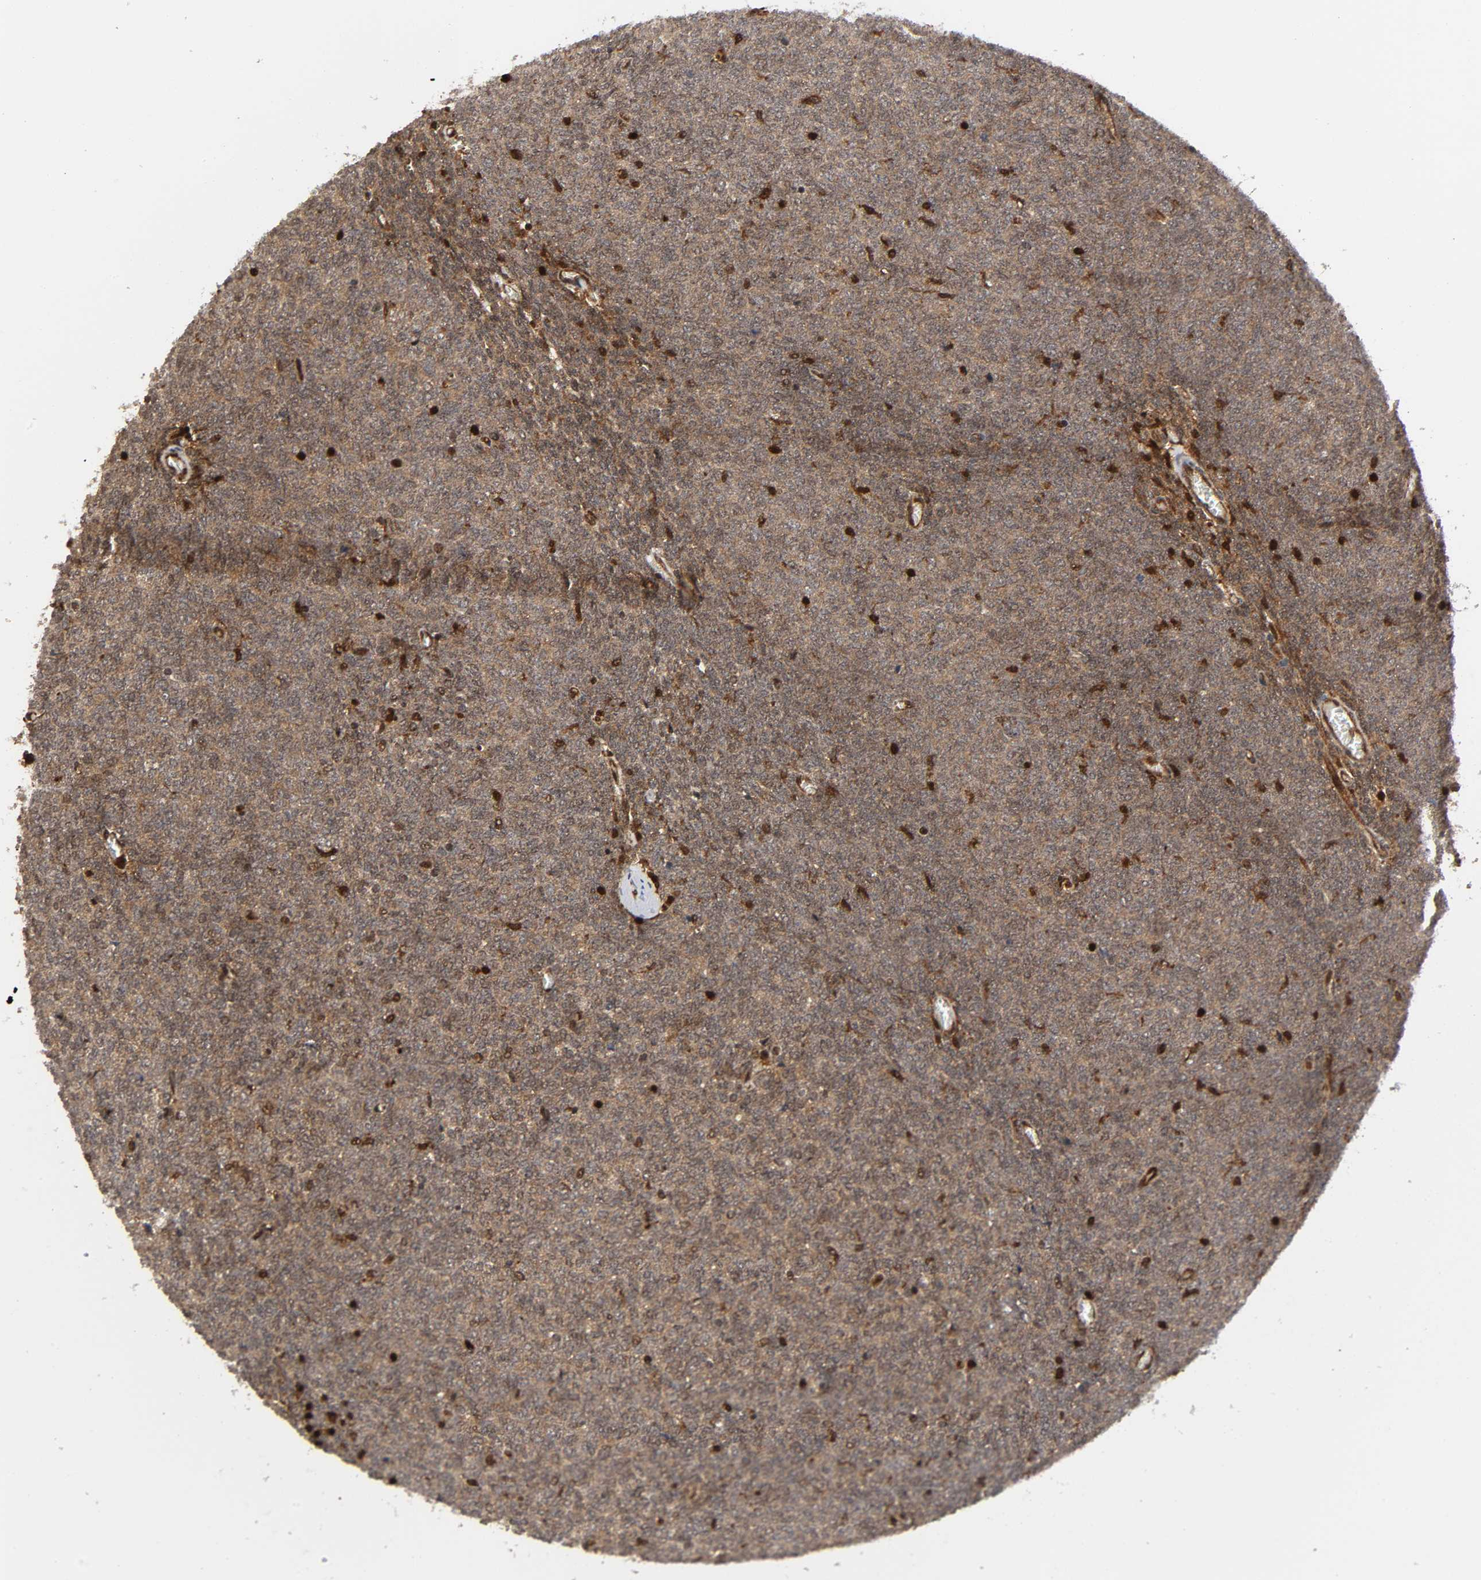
{"staining": {"intensity": "moderate", "quantity": ">75%", "location": "cytoplasmic/membranous"}, "tissue": "renal cancer", "cell_type": "Tumor cells", "image_type": "cancer", "snomed": [{"axis": "morphology", "description": "Neoplasm, malignant, NOS"}, {"axis": "topography", "description": "Kidney"}], "caption": "Immunohistochemical staining of human renal cancer demonstrates medium levels of moderate cytoplasmic/membranous protein expression in approximately >75% of tumor cells.", "gene": "MAPK1", "patient": {"sex": "male", "age": 28}}